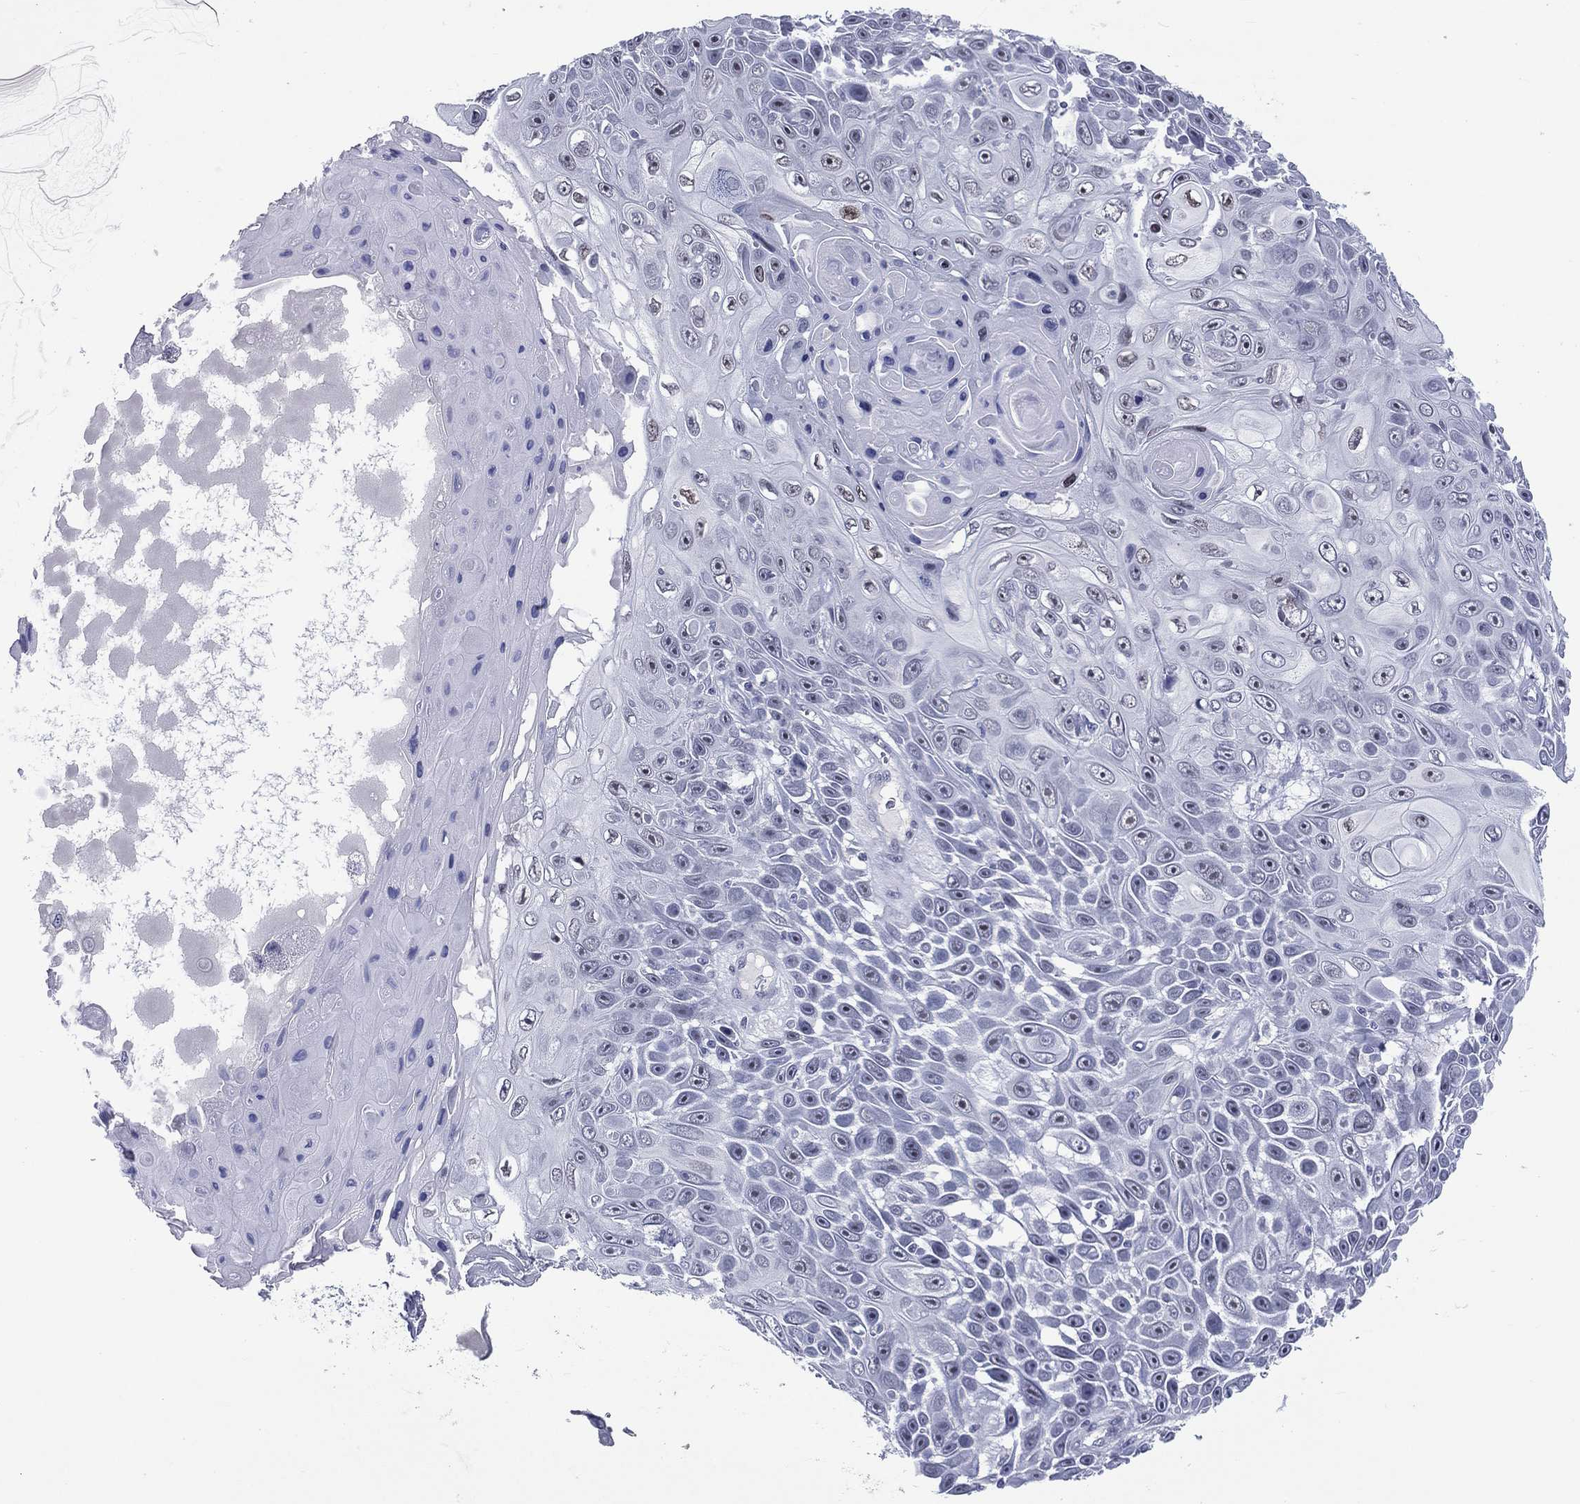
{"staining": {"intensity": "negative", "quantity": "none", "location": "none"}, "tissue": "skin cancer", "cell_type": "Tumor cells", "image_type": "cancer", "snomed": [{"axis": "morphology", "description": "Squamous cell carcinoma, NOS"}, {"axis": "topography", "description": "Skin"}], "caption": "Immunohistochemical staining of human skin cancer (squamous cell carcinoma) demonstrates no significant expression in tumor cells.", "gene": "SSX1", "patient": {"sex": "male", "age": 82}}